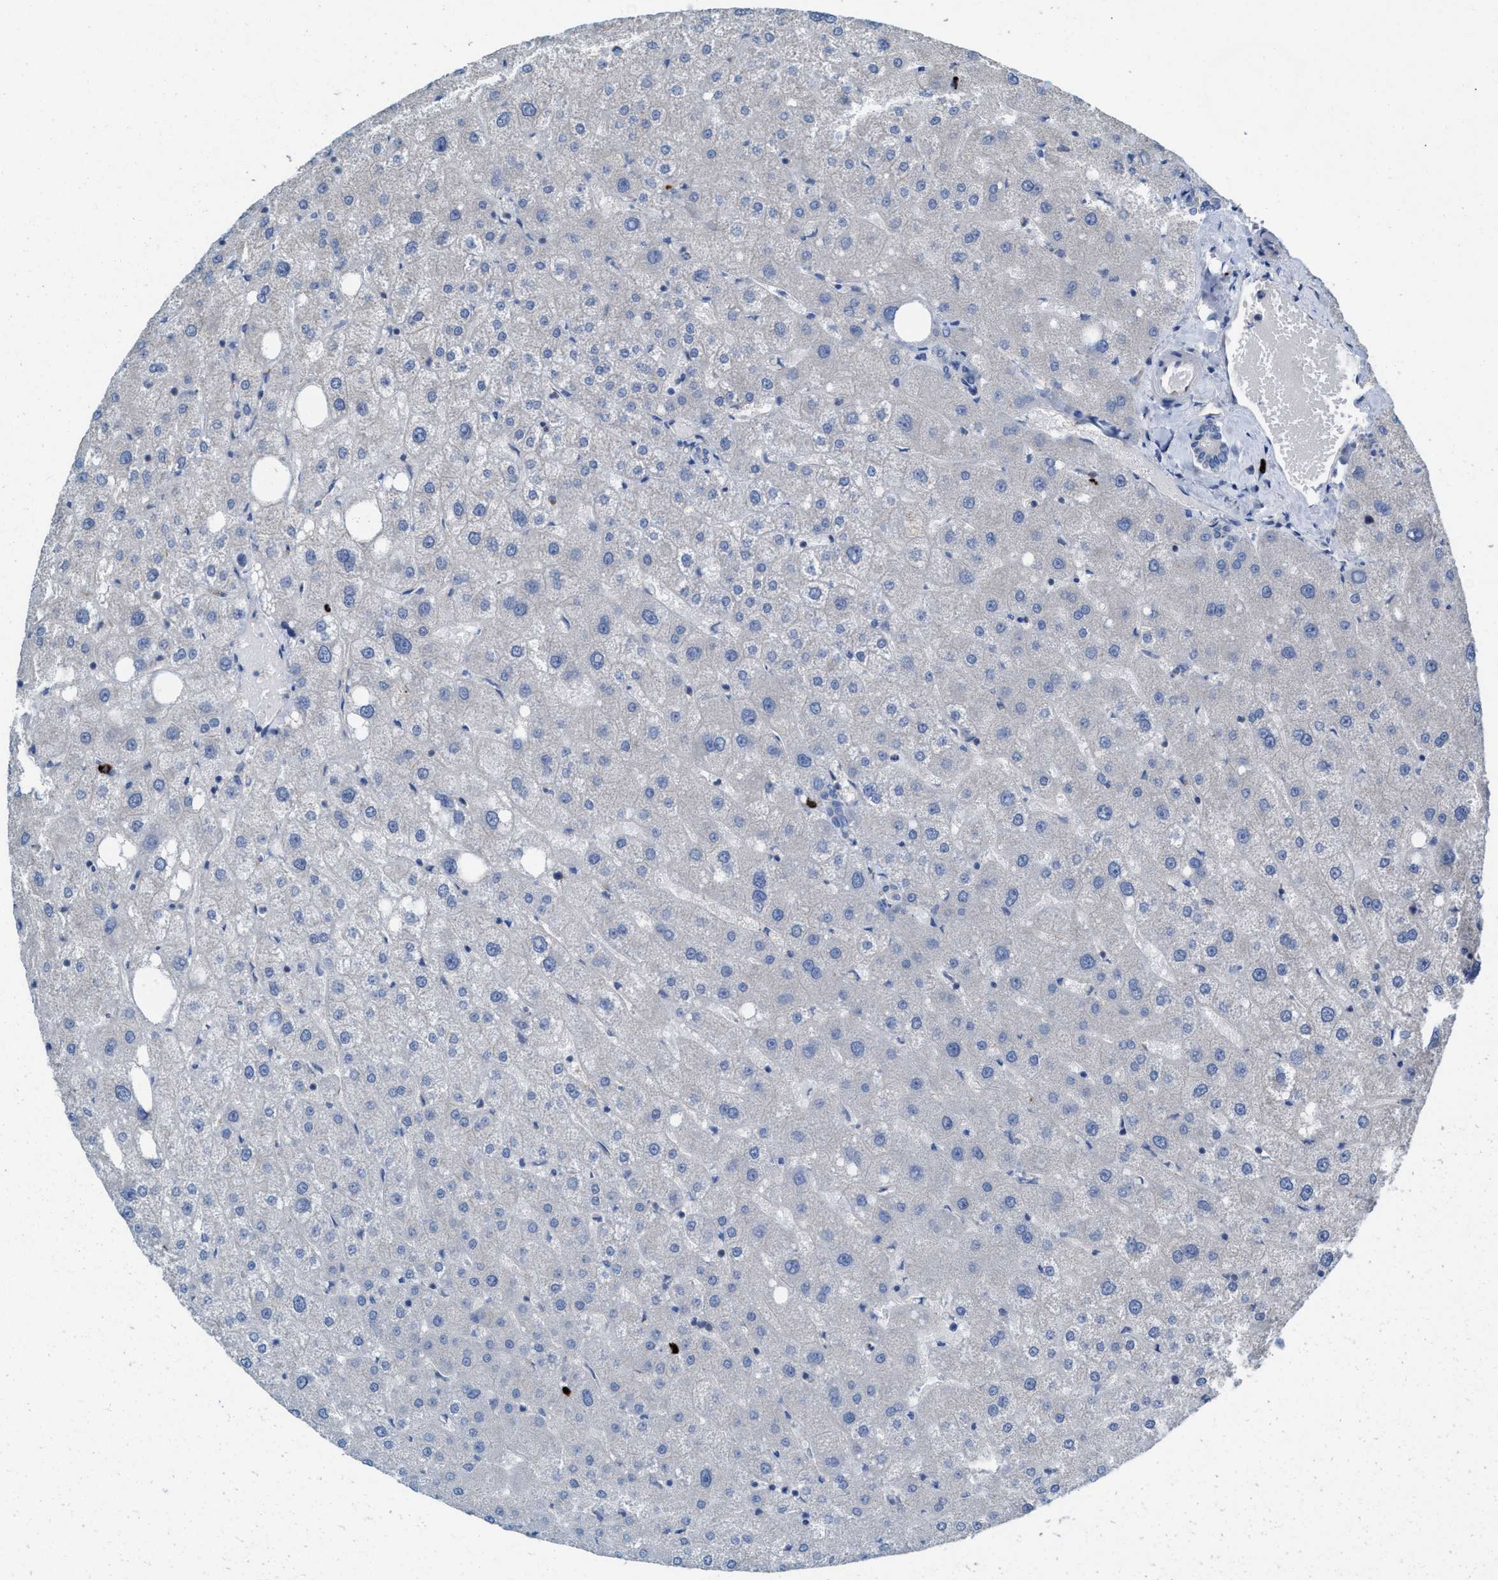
{"staining": {"intensity": "negative", "quantity": "none", "location": "none"}, "tissue": "liver", "cell_type": "Cholangiocytes", "image_type": "normal", "snomed": [{"axis": "morphology", "description": "Normal tissue, NOS"}, {"axis": "topography", "description": "Liver"}], "caption": "An immunohistochemistry (IHC) histopathology image of benign liver is shown. There is no staining in cholangiocytes of liver. Nuclei are stained in blue.", "gene": "NYAP1", "patient": {"sex": "male", "age": 73}}